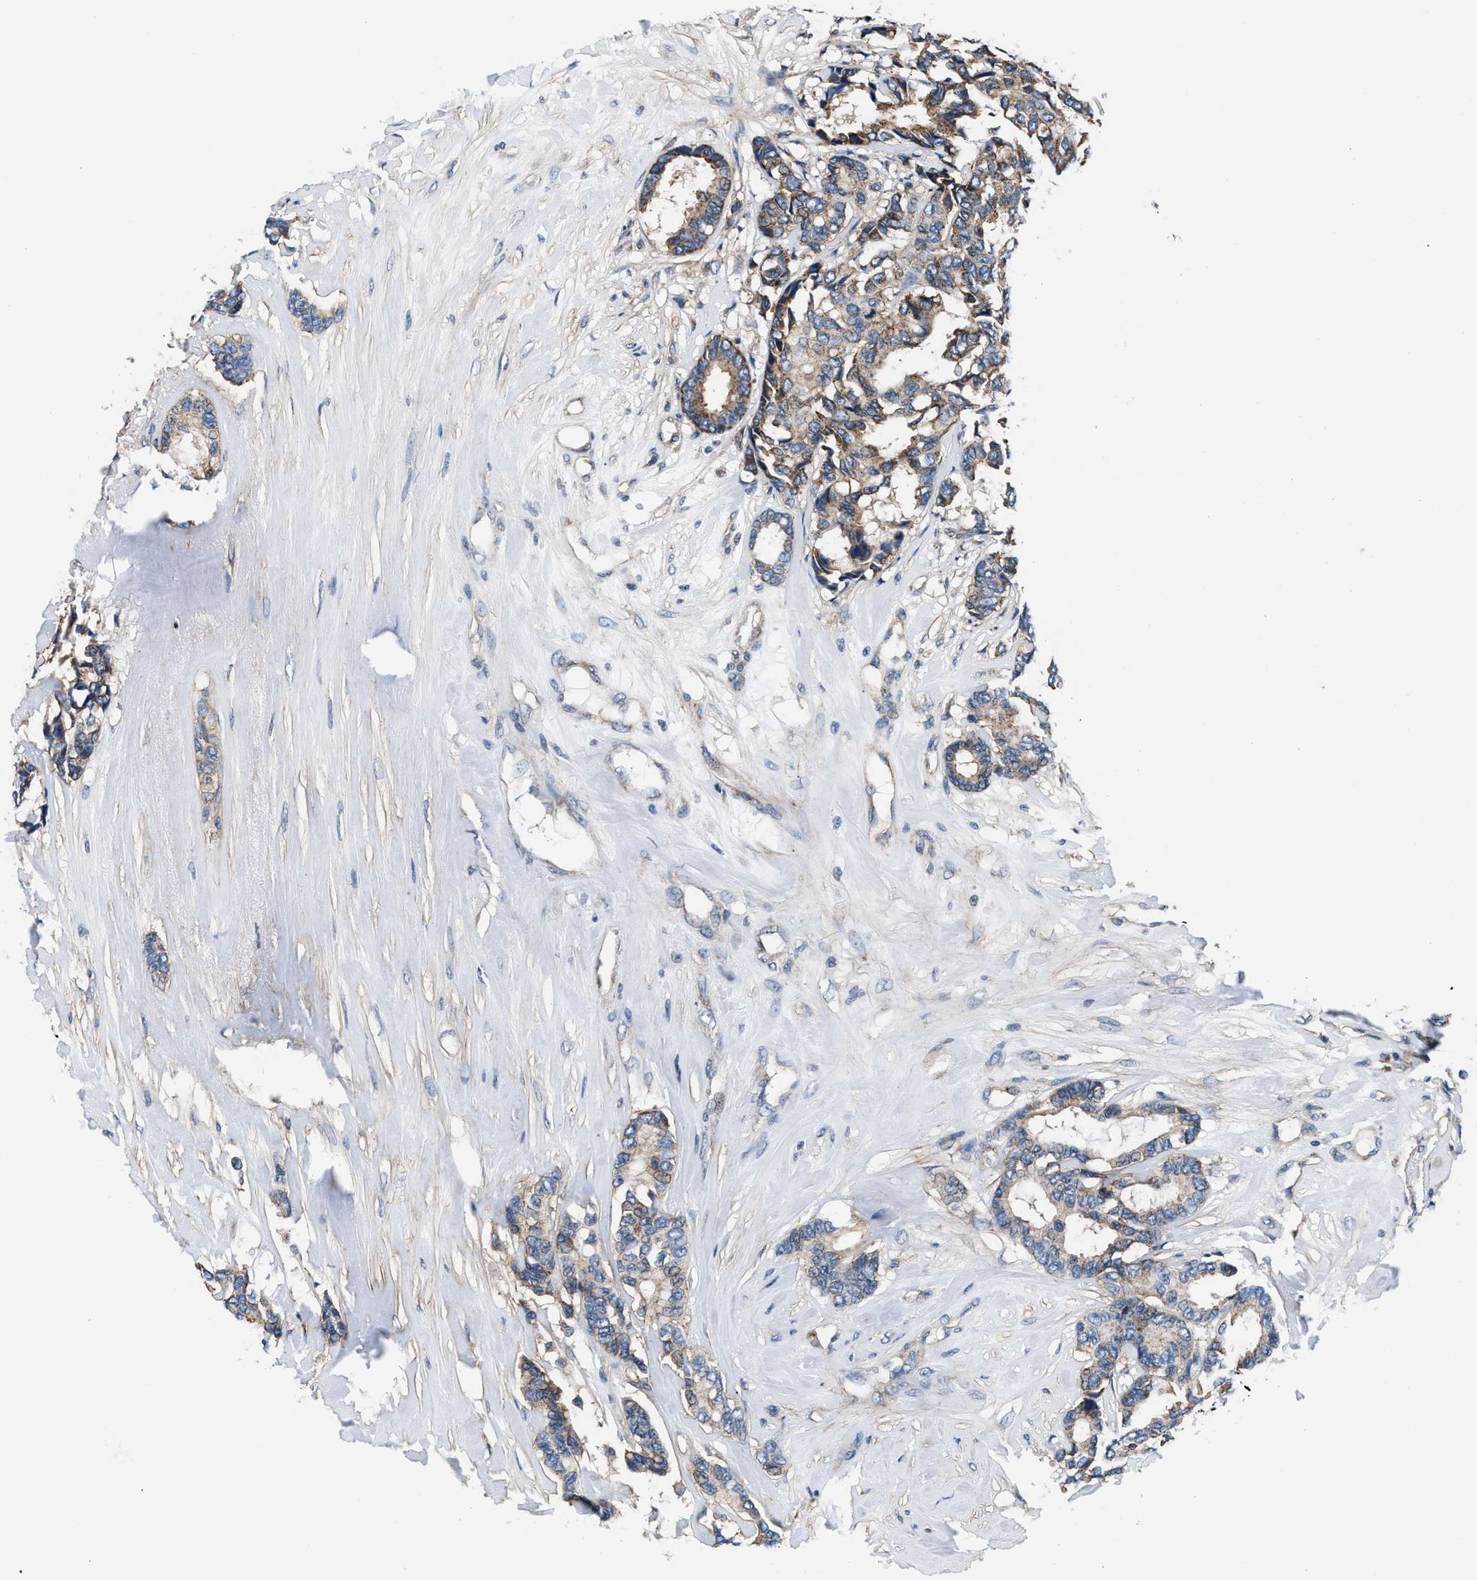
{"staining": {"intensity": "moderate", "quantity": "25%-75%", "location": "cytoplasmic/membranous"}, "tissue": "breast cancer", "cell_type": "Tumor cells", "image_type": "cancer", "snomed": [{"axis": "morphology", "description": "Duct carcinoma"}, {"axis": "topography", "description": "Breast"}], "caption": "Immunohistochemistry staining of intraductal carcinoma (breast), which displays medium levels of moderate cytoplasmic/membranous expression in about 25%-75% of tumor cells indicating moderate cytoplasmic/membranous protein expression. The staining was performed using DAB (3,3'-diaminobenzidine) (brown) for protein detection and nuclei were counterstained in hematoxylin (blue).", "gene": "NKTR", "patient": {"sex": "female", "age": 87}}